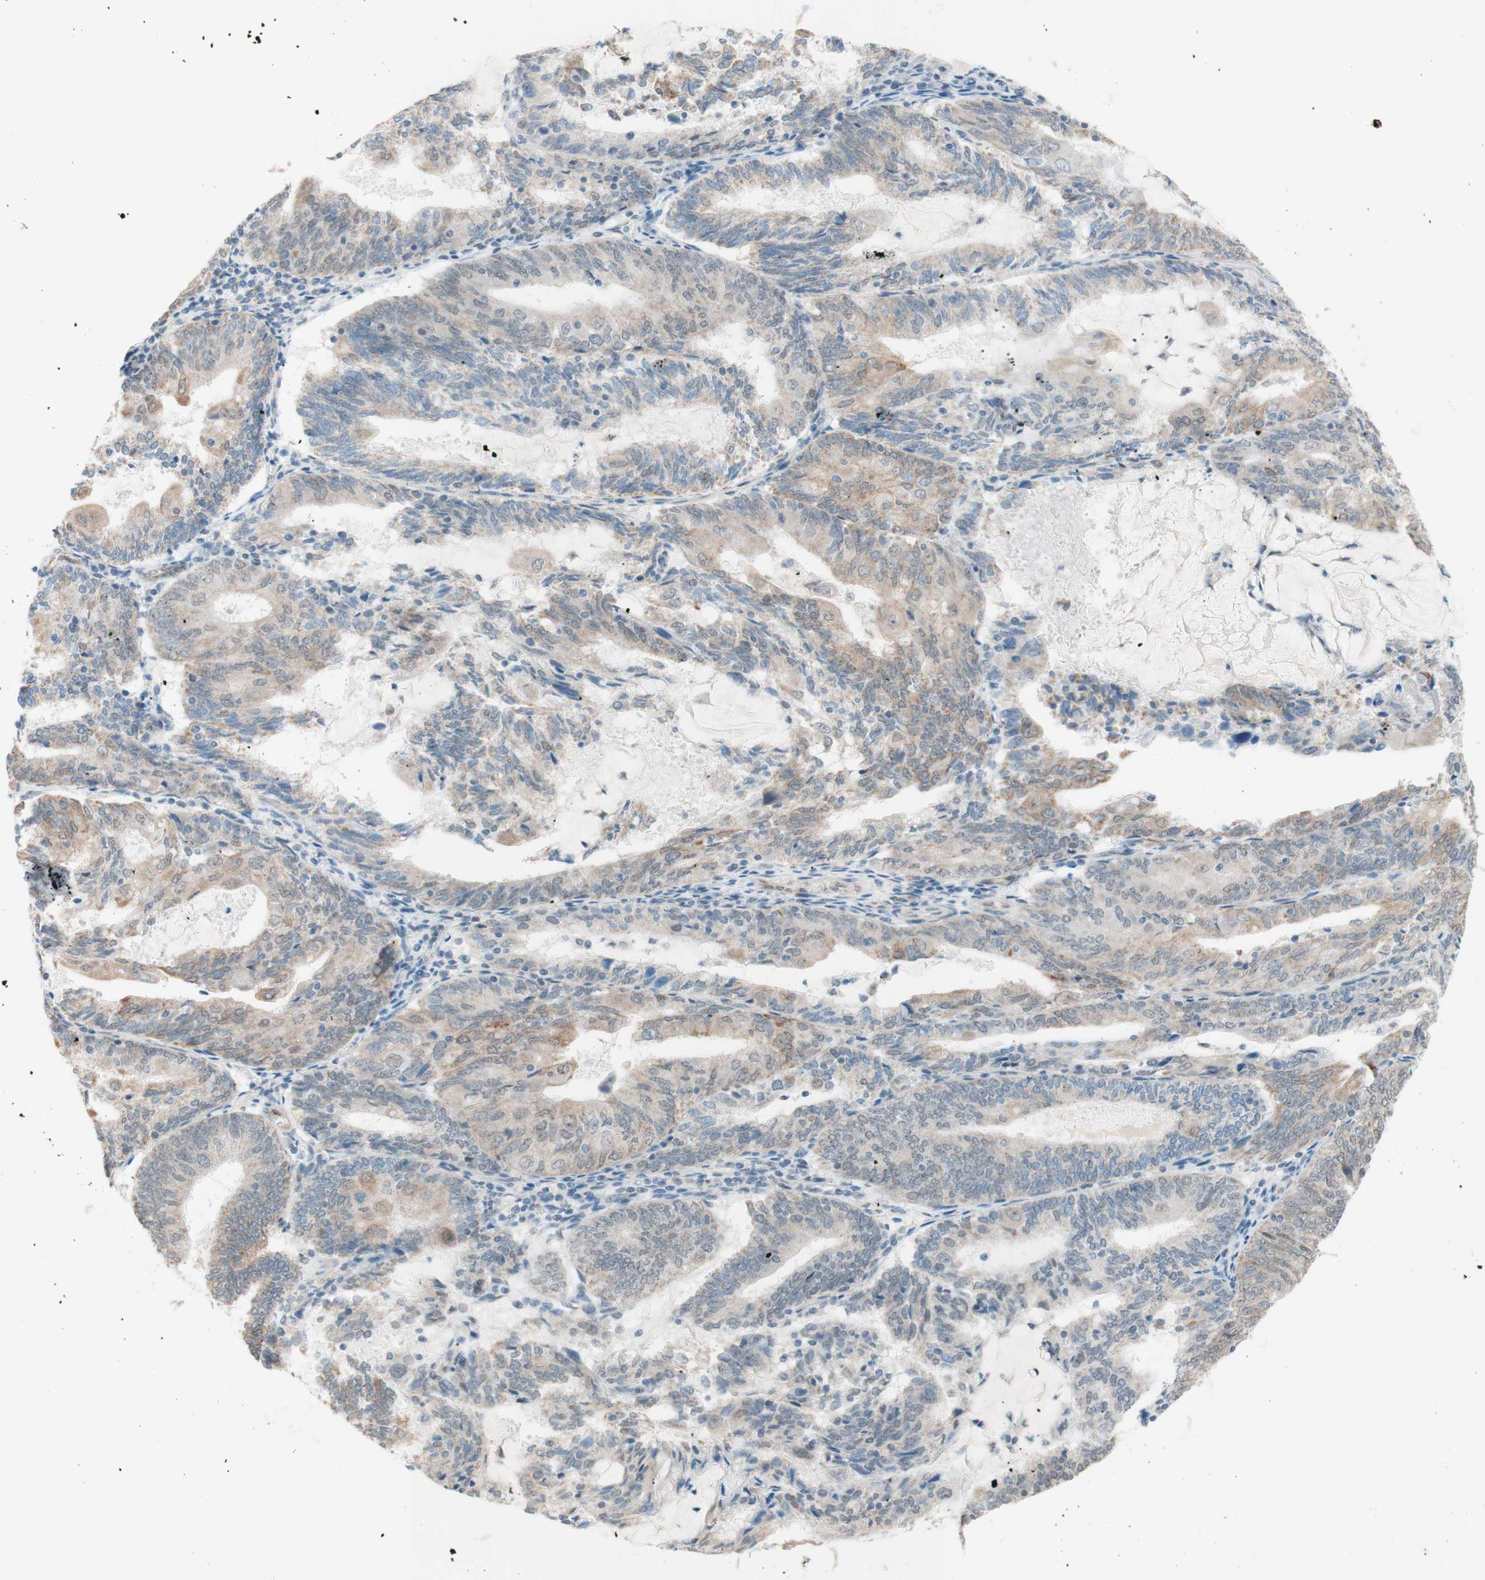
{"staining": {"intensity": "weak", "quantity": "25%-75%", "location": "cytoplasmic/membranous,nuclear"}, "tissue": "endometrial cancer", "cell_type": "Tumor cells", "image_type": "cancer", "snomed": [{"axis": "morphology", "description": "Adenocarcinoma, NOS"}, {"axis": "topography", "description": "Endometrium"}], "caption": "IHC histopathology image of endometrial cancer (adenocarcinoma) stained for a protein (brown), which demonstrates low levels of weak cytoplasmic/membranous and nuclear expression in about 25%-75% of tumor cells.", "gene": "JPH1", "patient": {"sex": "female", "age": 81}}